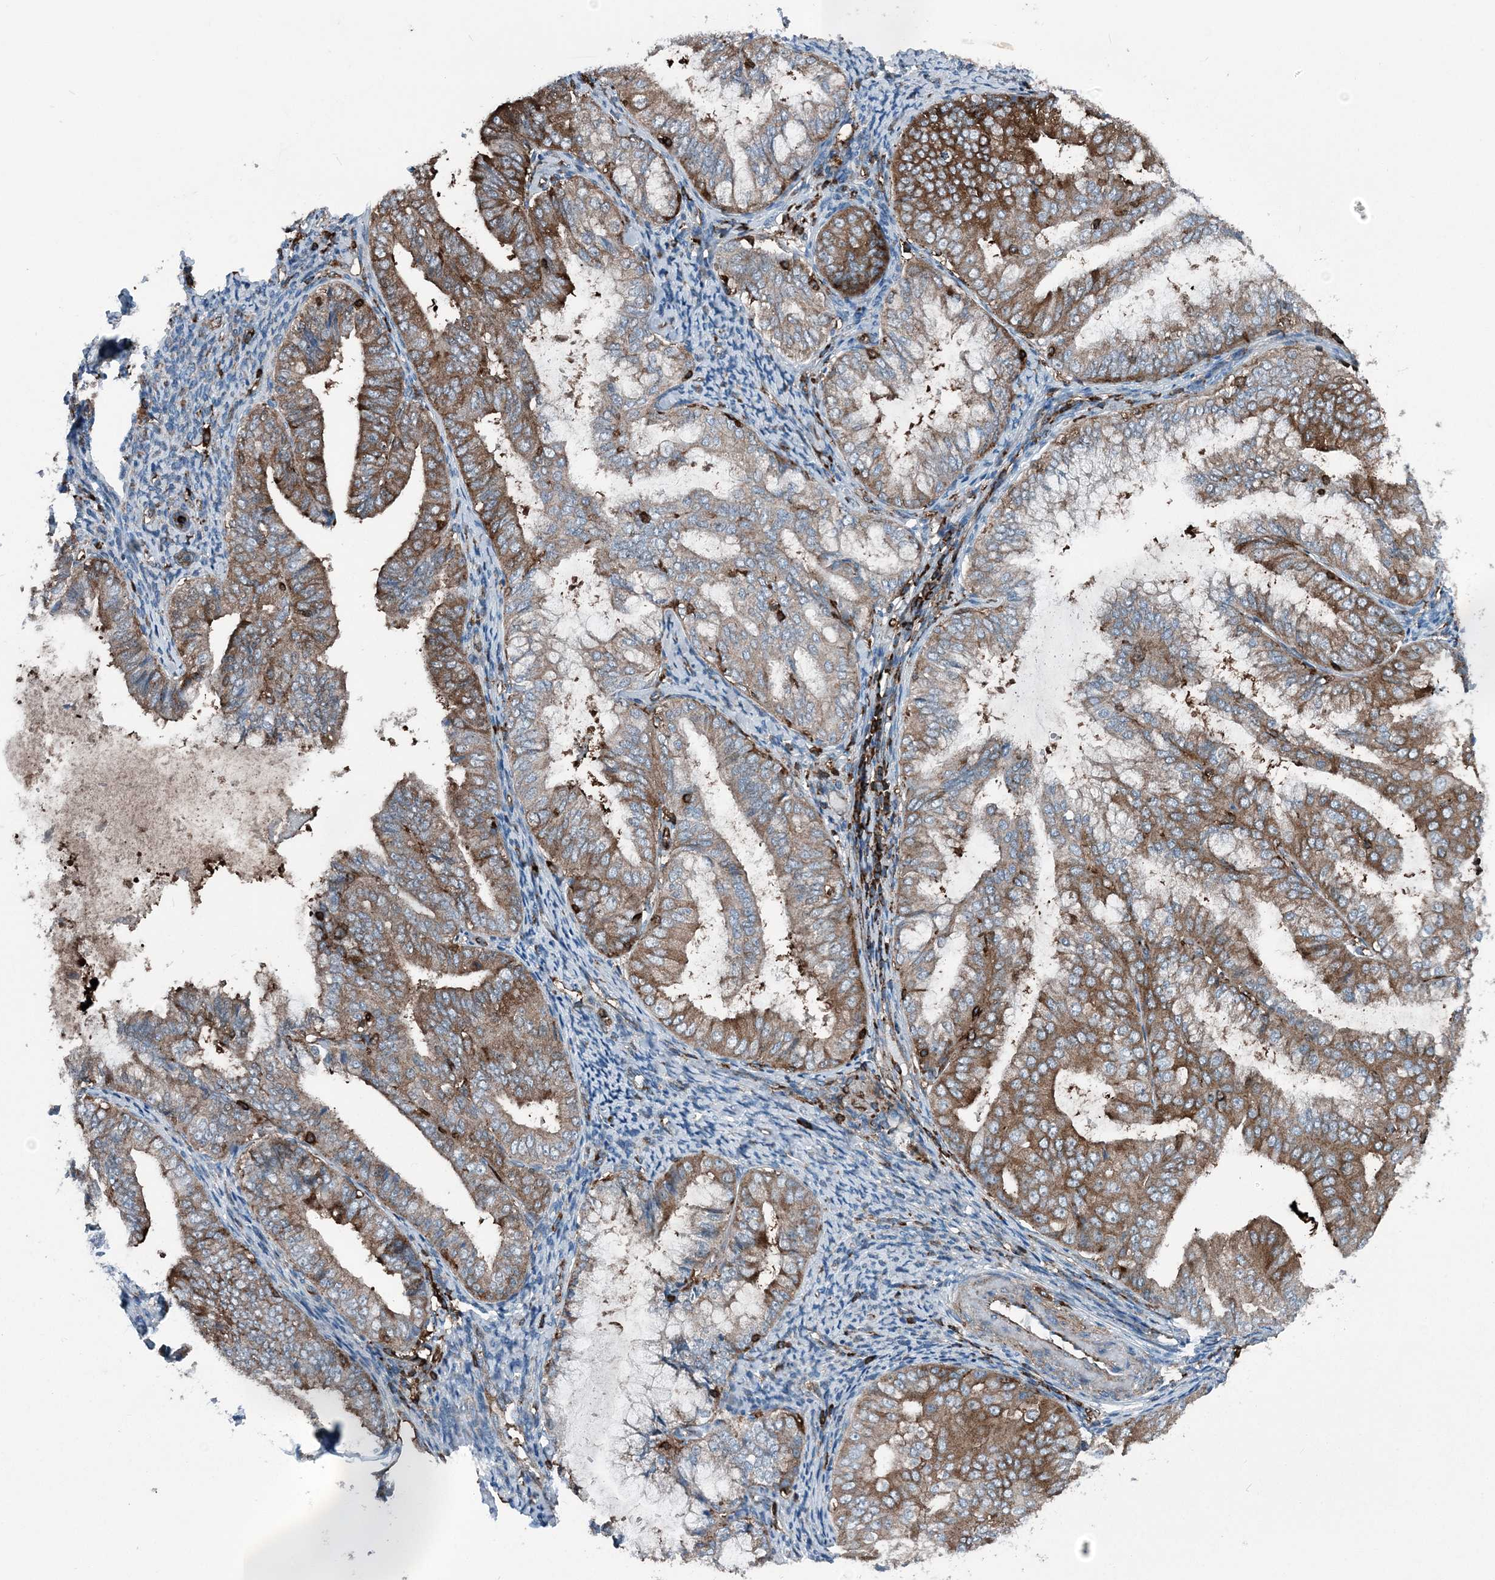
{"staining": {"intensity": "strong", "quantity": ">75%", "location": "cytoplasmic/membranous"}, "tissue": "endometrial cancer", "cell_type": "Tumor cells", "image_type": "cancer", "snomed": [{"axis": "morphology", "description": "Adenocarcinoma, NOS"}, {"axis": "topography", "description": "Endometrium"}], "caption": "The photomicrograph reveals staining of endometrial adenocarcinoma, revealing strong cytoplasmic/membranous protein staining (brown color) within tumor cells.", "gene": "CFL1", "patient": {"sex": "female", "age": 63}}